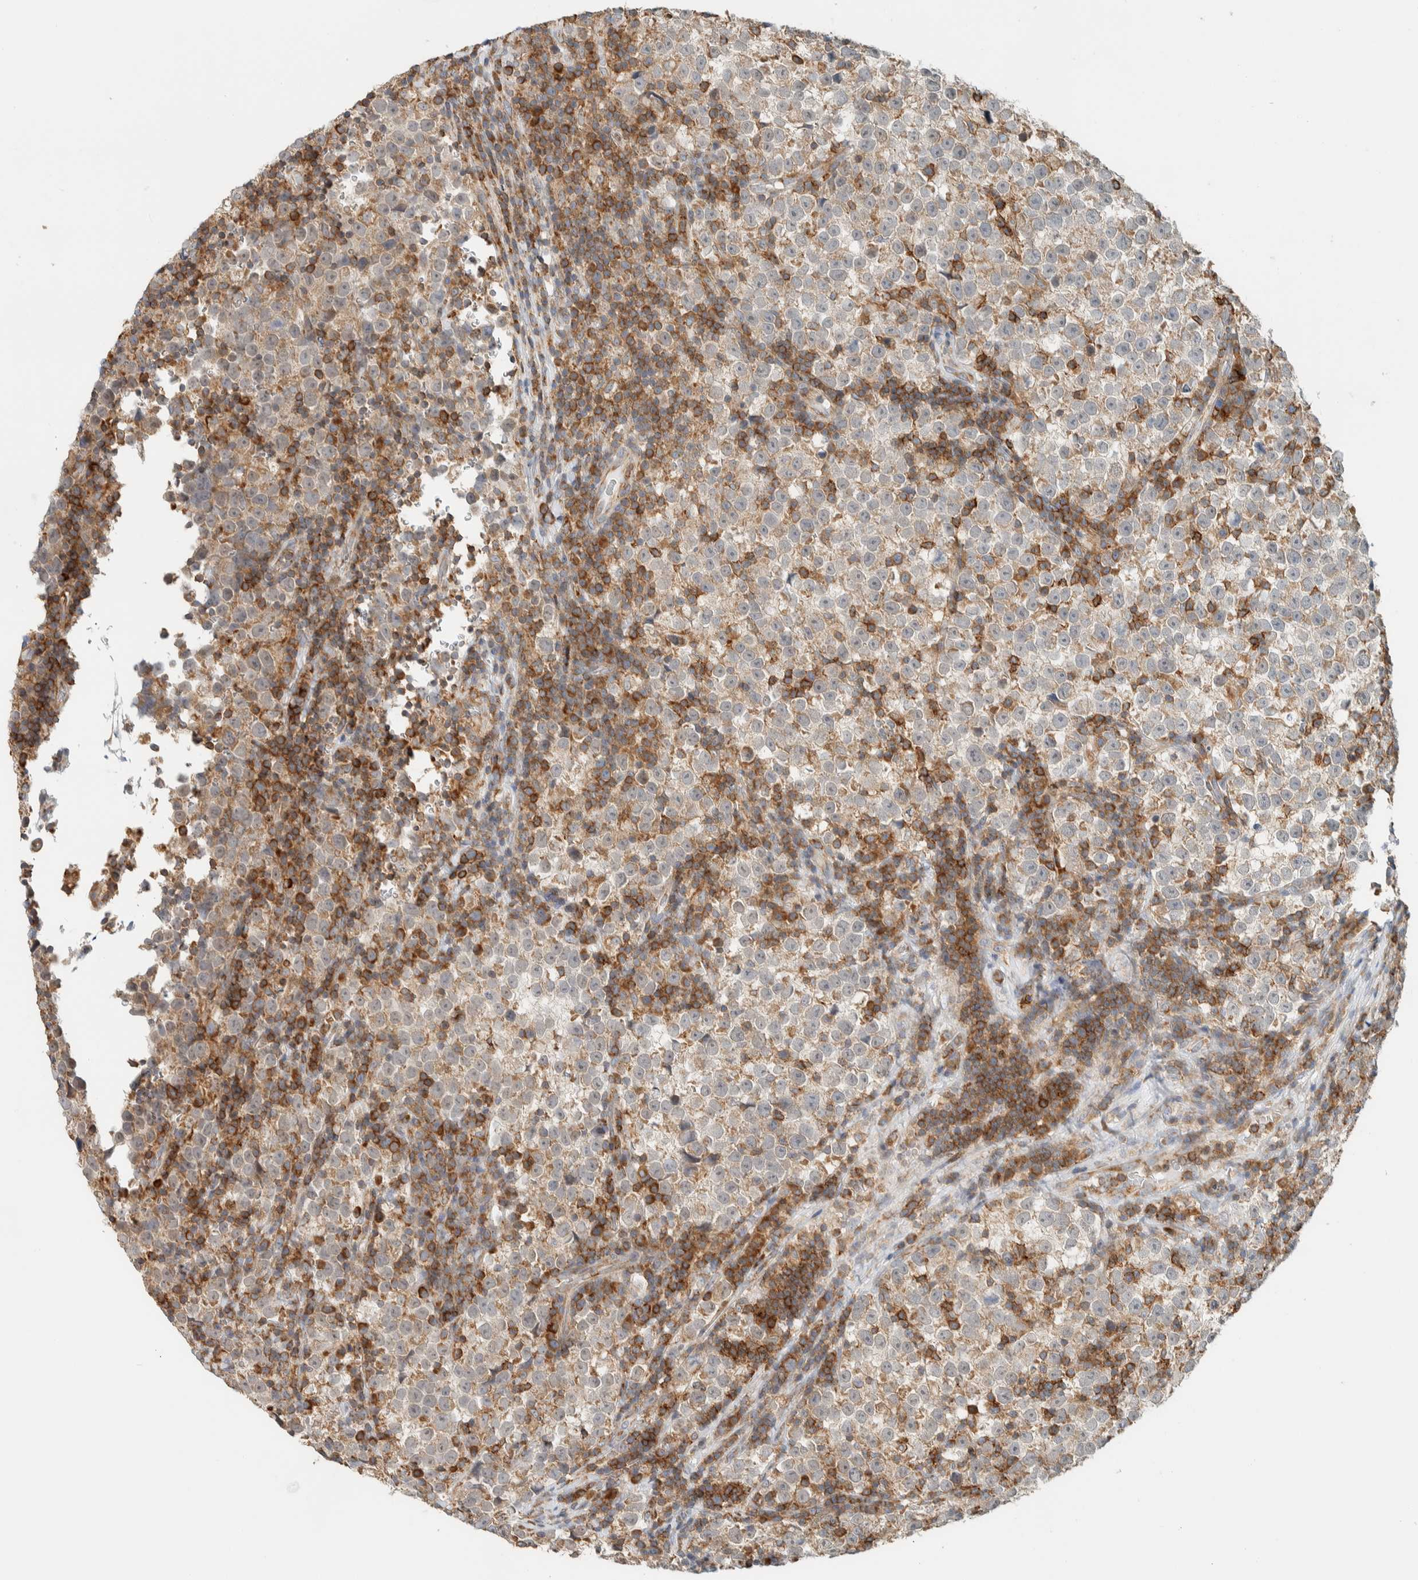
{"staining": {"intensity": "weak", "quantity": "25%-75%", "location": "cytoplasmic/membranous"}, "tissue": "testis cancer", "cell_type": "Tumor cells", "image_type": "cancer", "snomed": [{"axis": "morphology", "description": "Normal tissue, NOS"}, {"axis": "morphology", "description": "Seminoma, NOS"}, {"axis": "topography", "description": "Testis"}], "caption": "DAB (3,3'-diaminobenzidine) immunohistochemical staining of human testis seminoma reveals weak cytoplasmic/membranous protein expression in approximately 25%-75% of tumor cells. The staining was performed using DAB (3,3'-diaminobenzidine) to visualize the protein expression in brown, while the nuclei were stained in blue with hematoxylin (Magnification: 20x).", "gene": "CCDC57", "patient": {"sex": "male", "age": 43}}